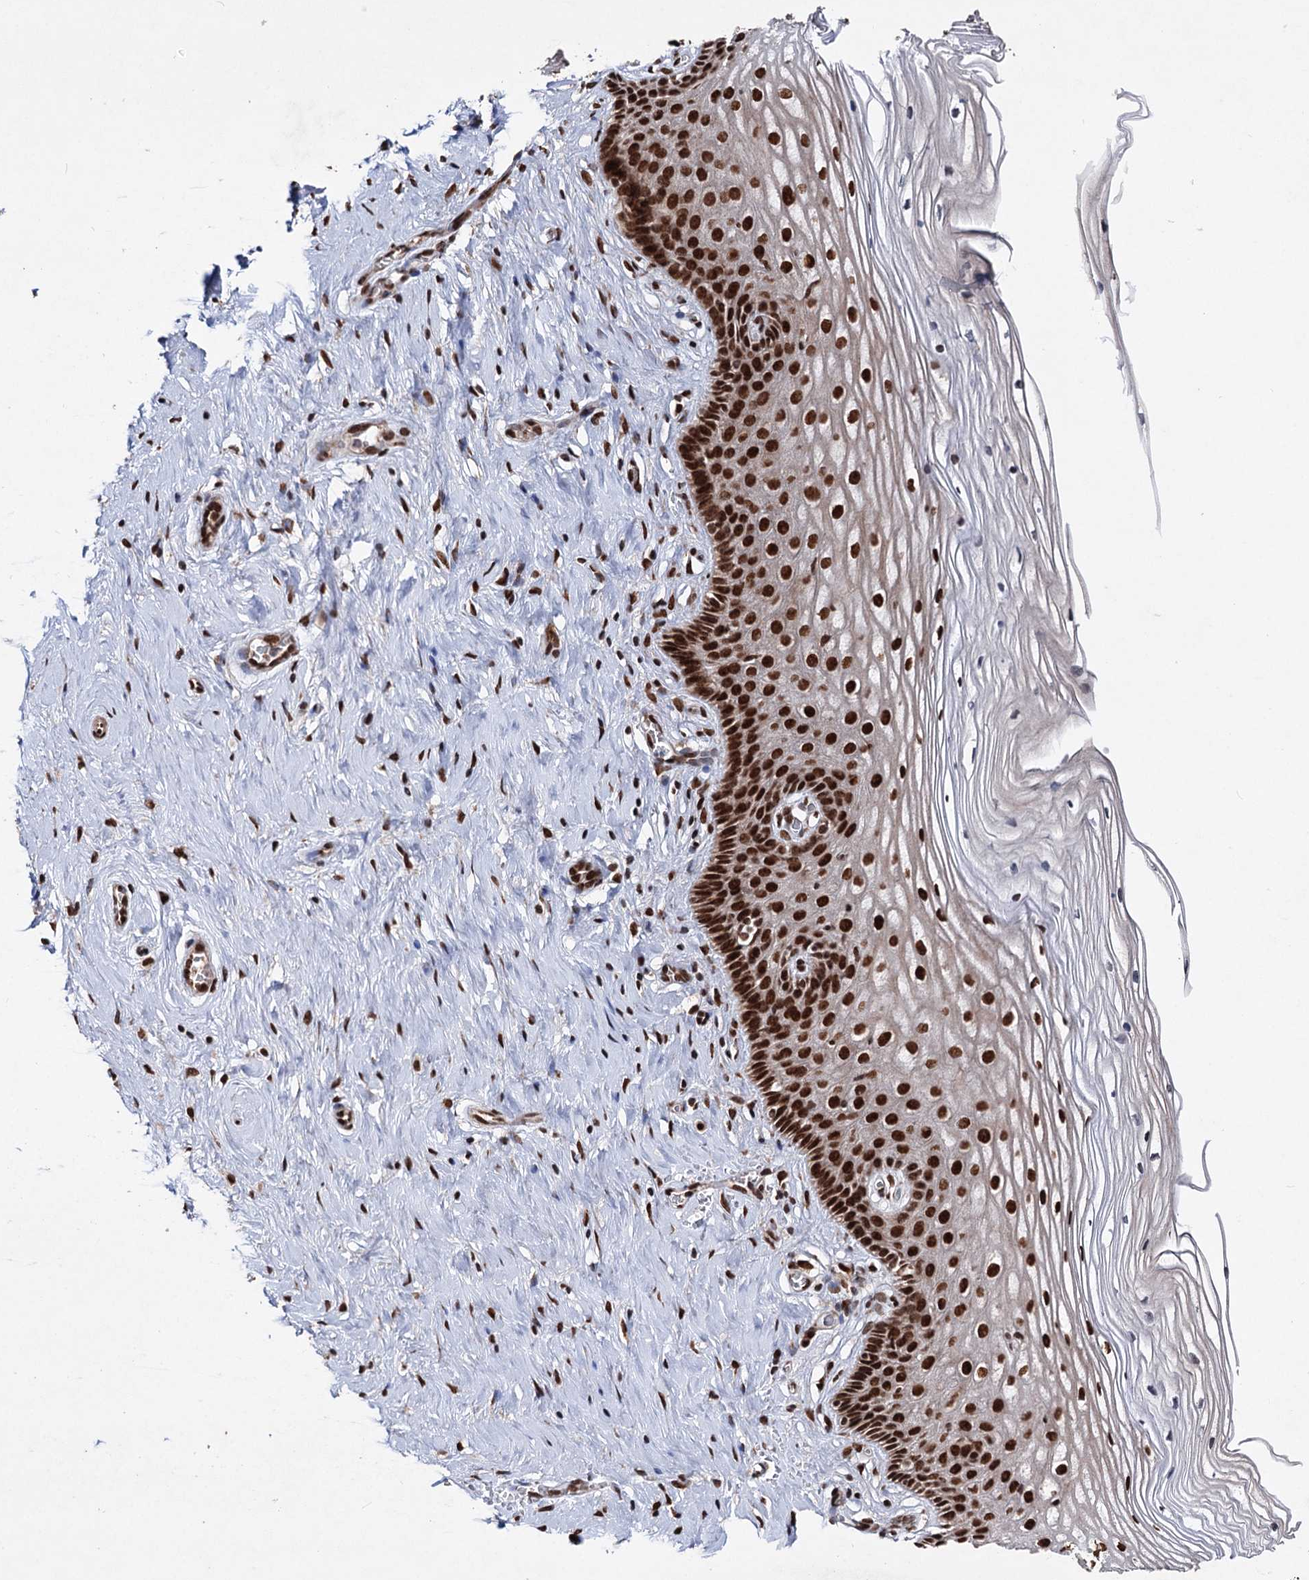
{"staining": {"intensity": "strong", "quantity": ">75%", "location": "nuclear"}, "tissue": "cervix", "cell_type": "Glandular cells", "image_type": "normal", "snomed": [{"axis": "morphology", "description": "Normal tissue, NOS"}, {"axis": "topography", "description": "Cervix"}], "caption": "Immunohistochemistry (IHC) of unremarkable cervix displays high levels of strong nuclear positivity in approximately >75% of glandular cells.", "gene": "MATR3", "patient": {"sex": "female", "age": 33}}